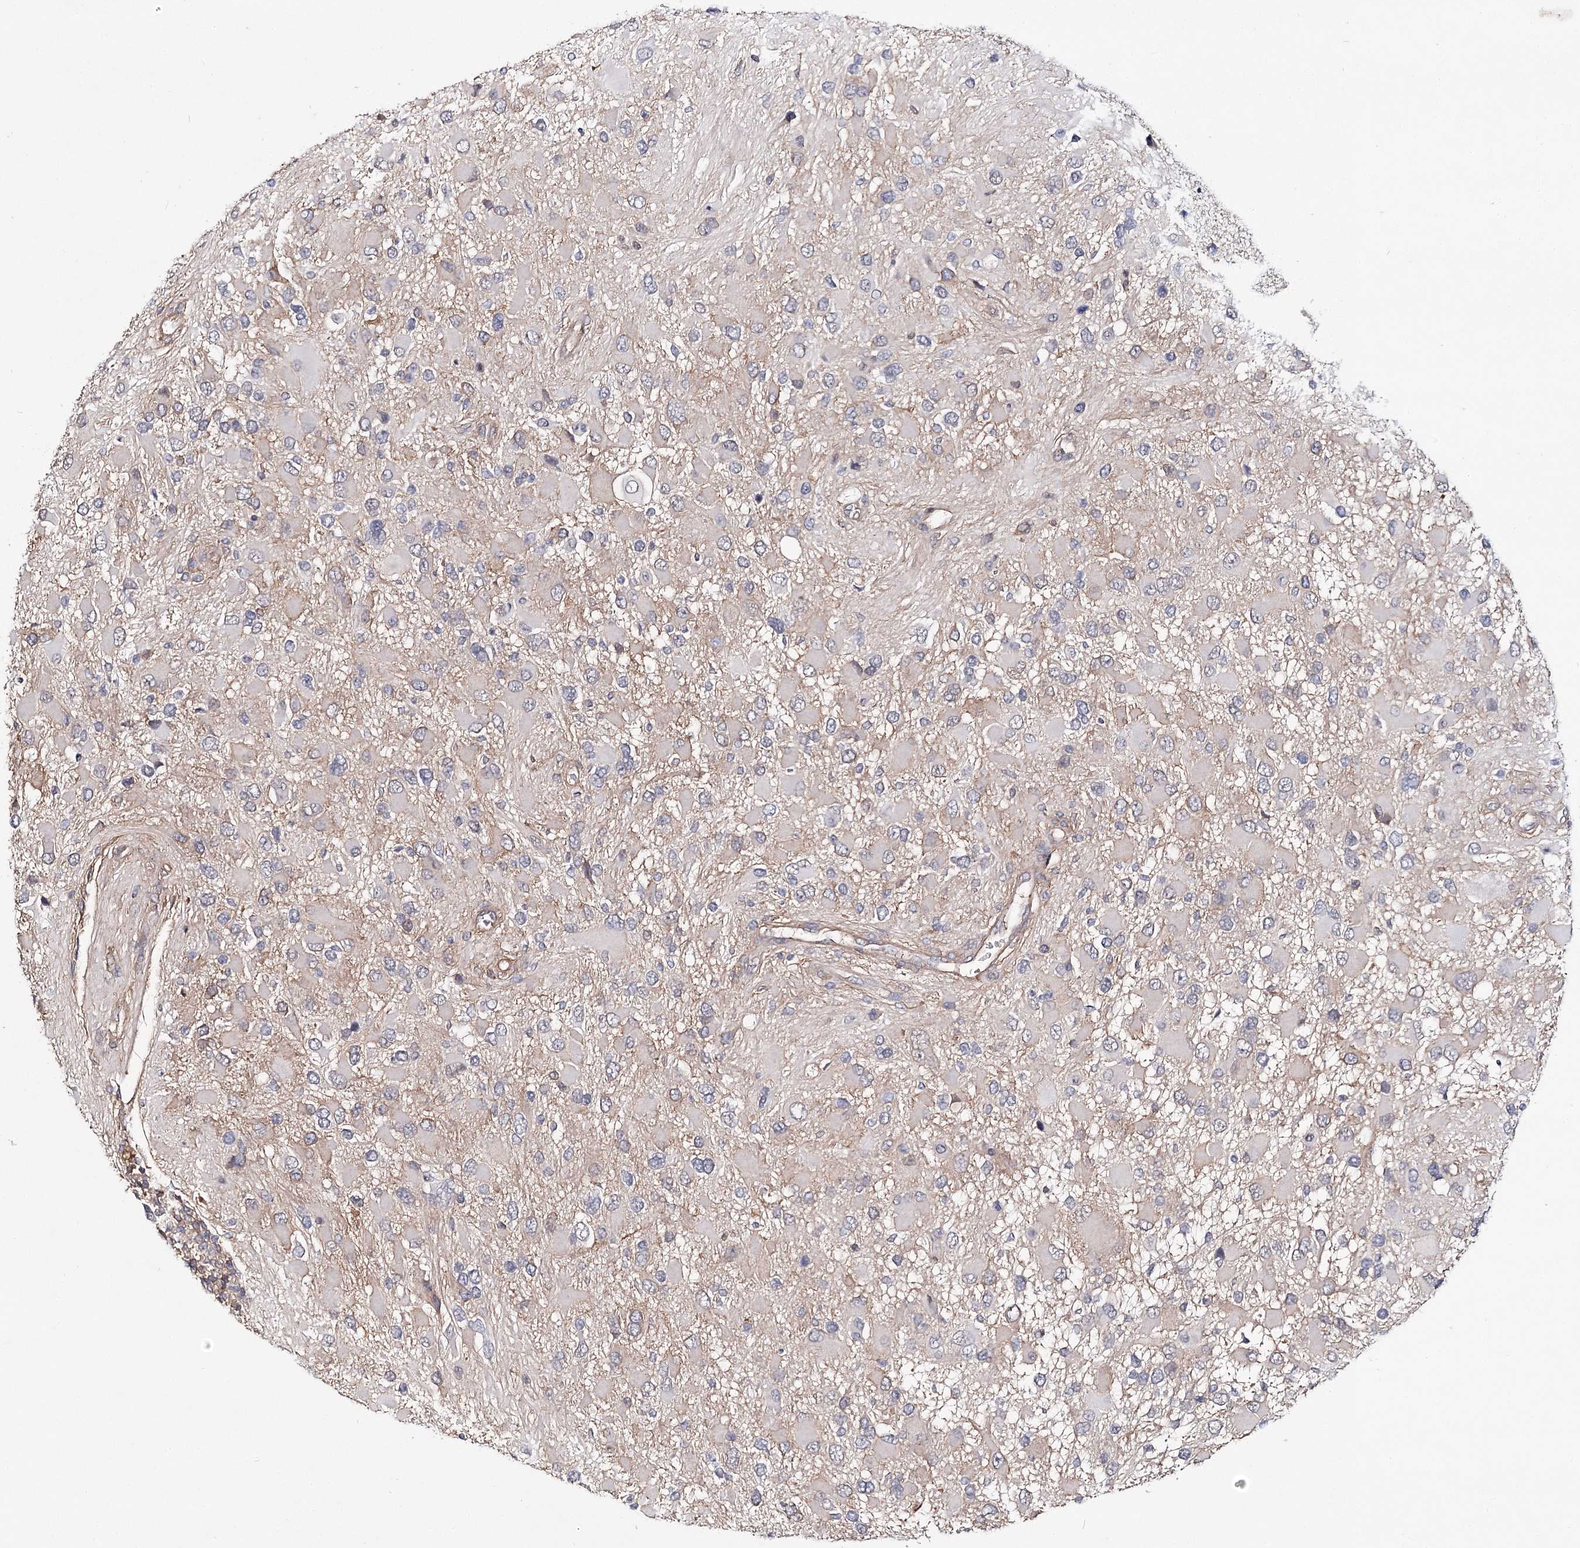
{"staining": {"intensity": "negative", "quantity": "none", "location": "none"}, "tissue": "glioma", "cell_type": "Tumor cells", "image_type": "cancer", "snomed": [{"axis": "morphology", "description": "Glioma, malignant, High grade"}, {"axis": "topography", "description": "Brain"}], "caption": "The image demonstrates no significant positivity in tumor cells of glioma.", "gene": "TMEM218", "patient": {"sex": "male", "age": 53}}